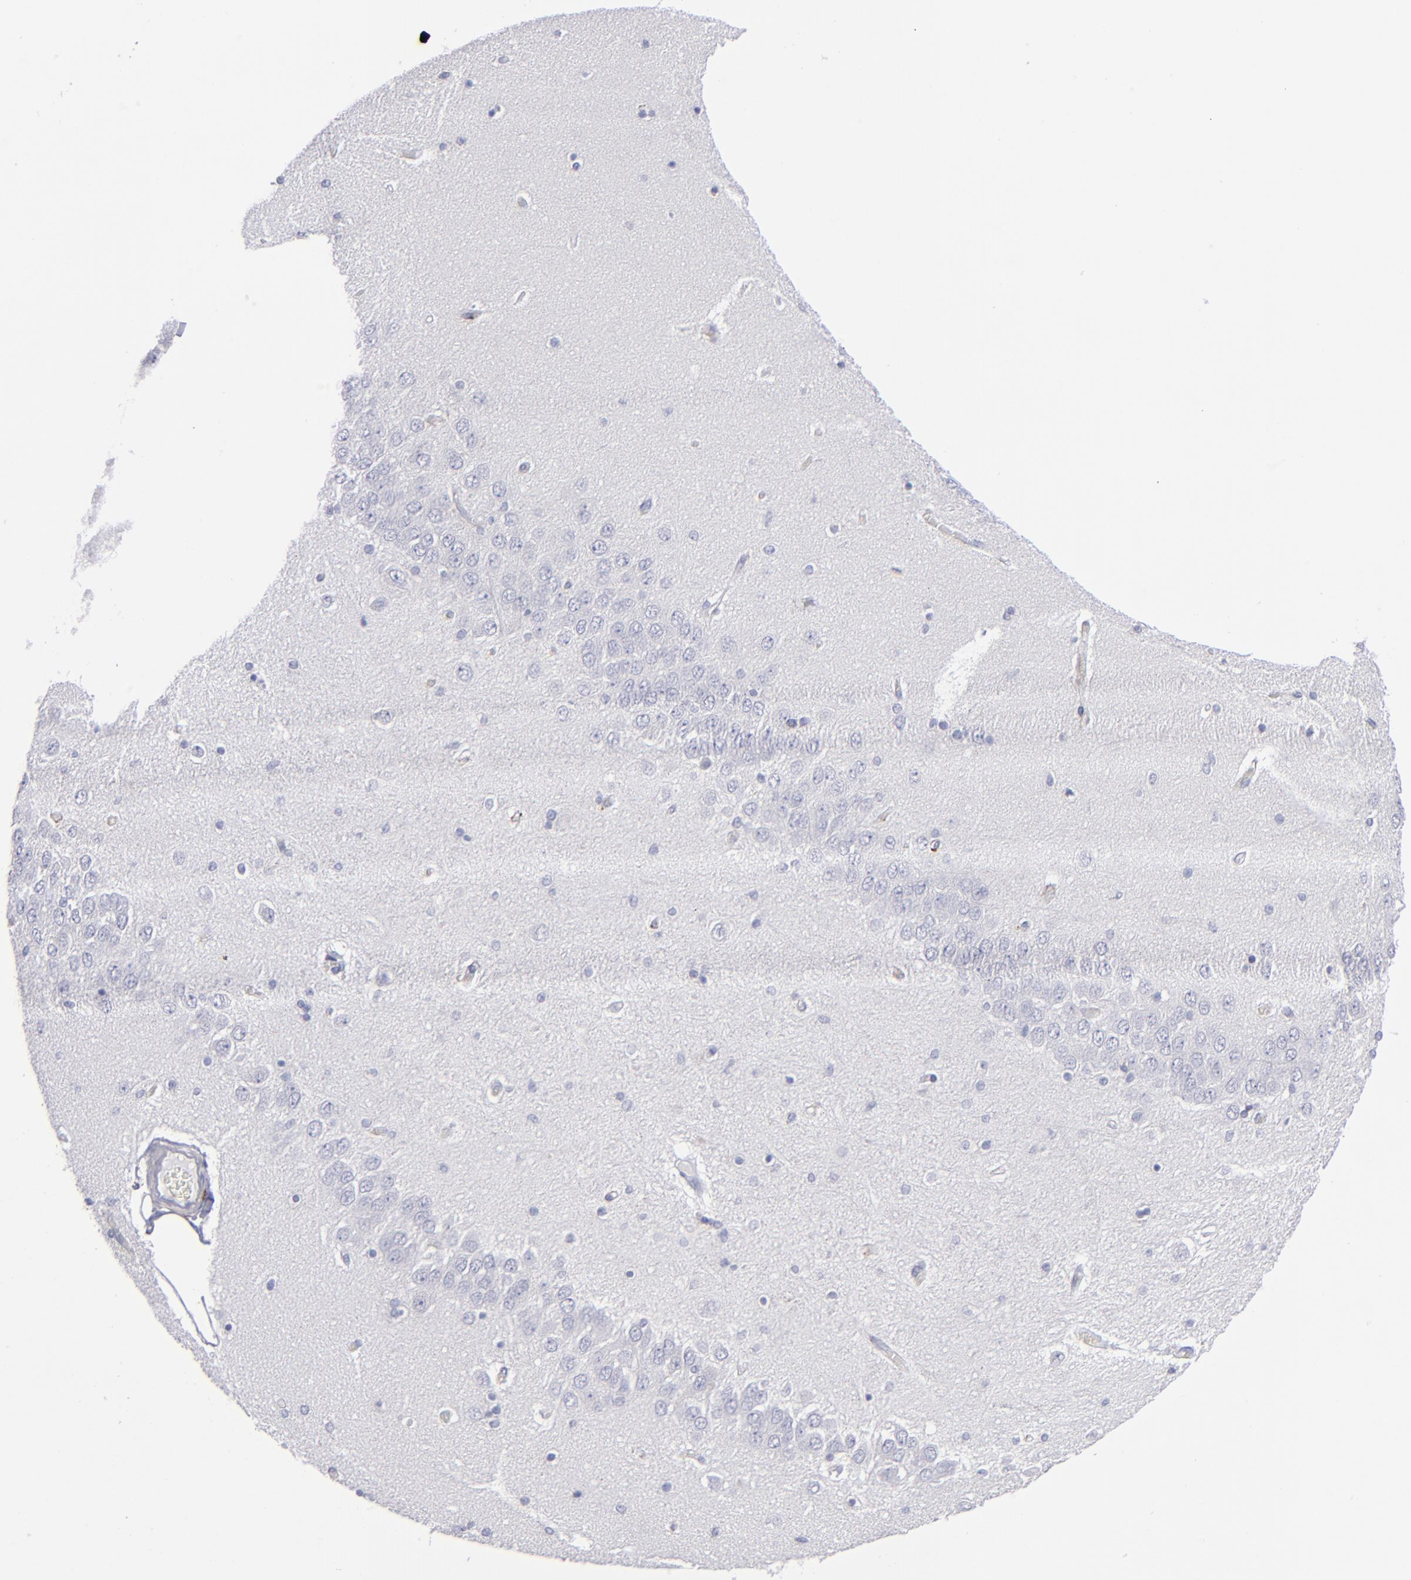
{"staining": {"intensity": "negative", "quantity": "none", "location": "none"}, "tissue": "hippocampus", "cell_type": "Glial cells", "image_type": "normal", "snomed": [{"axis": "morphology", "description": "Normal tissue, NOS"}, {"axis": "topography", "description": "Hippocampus"}], "caption": "High power microscopy histopathology image of an IHC photomicrograph of normal hippocampus, revealing no significant expression in glial cells.", "gene": "MFGE8", "patient": {"sex": "female", "age": 54}}